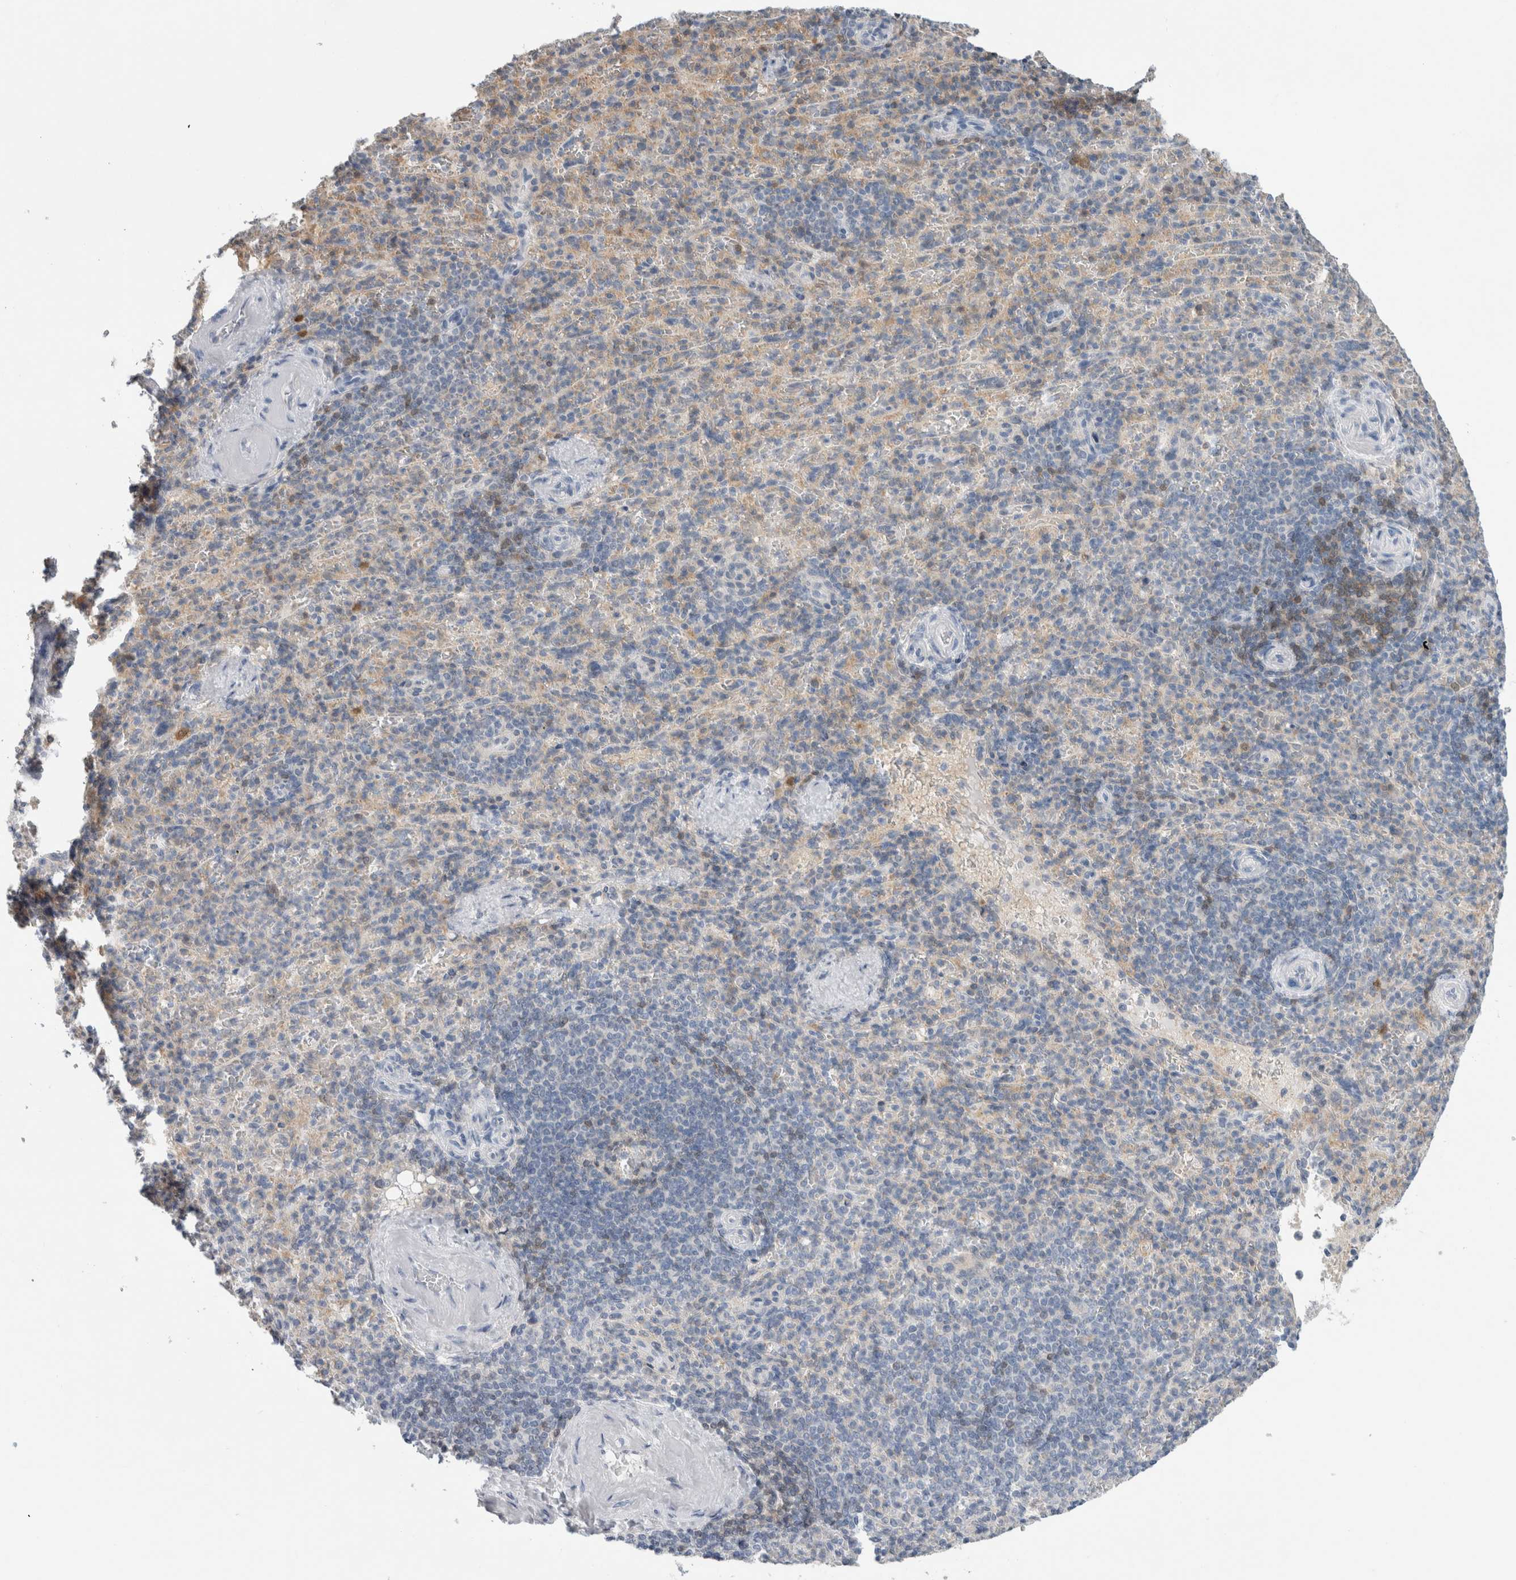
{"staining": {"intensity": "negative", "quantity": "none", "location": "none"}, "tissue": "spleen", "cell_type": "Cells in red pulp", "image_type": "normal", "snomed": [{"axis": "morphology", "description": "Normal tissue, NOS"}, {"axis": "topography", "description": "Spleen"}], "caption": "This histopathology image is of benign spleen stained with immunohistochemistry (IHC) to label a protein in brown with the nuclei are counter-stained blue. There is no positivity in cells in red pulp.", "gene": "CASP6", "patient": {"sex": "female", "age": 74}}